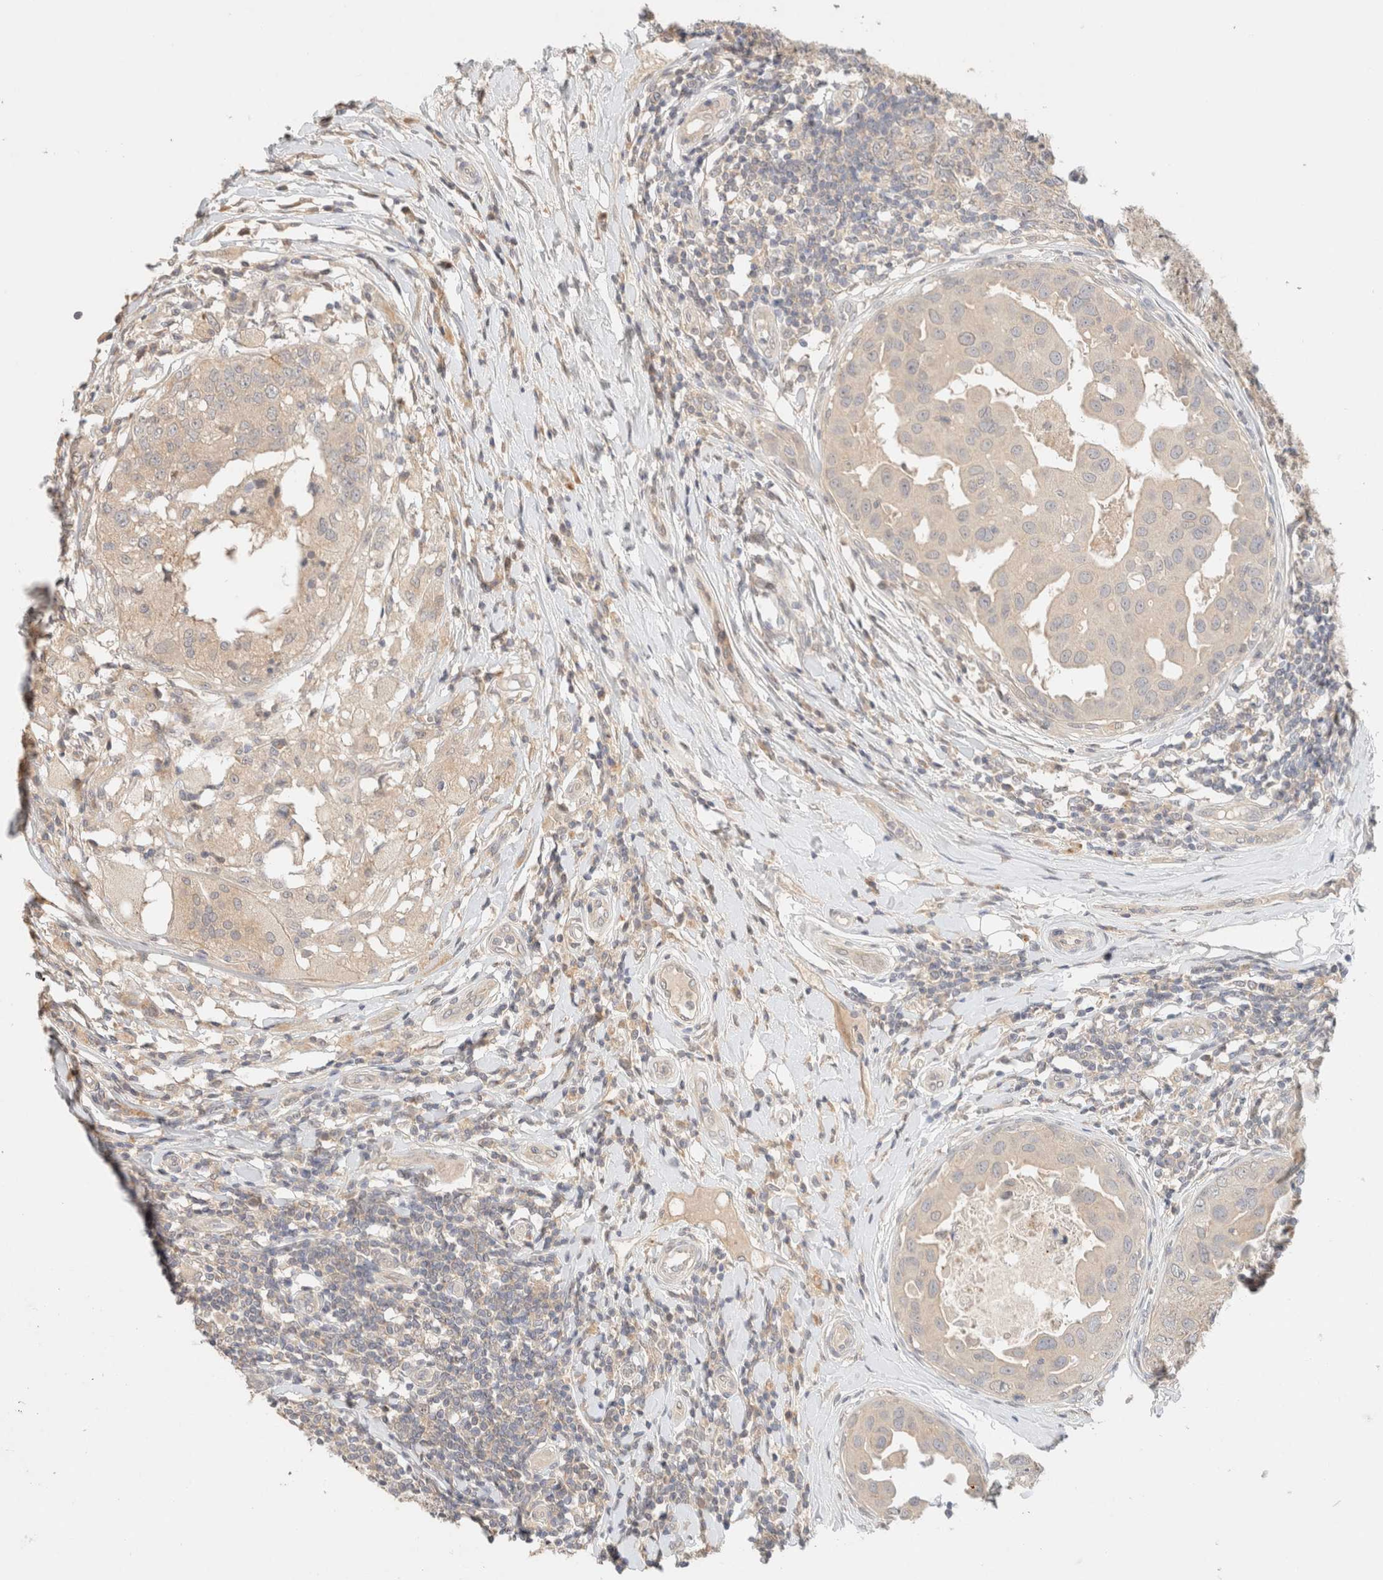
{"staining": {"intensity": "negative", "quantity": "none", "location": "none"}, "tissue": "breast cancer", "cell_type": "Tumor cells", "image_type": "cancer", "snomed": [{"axis": "morphology", "description": "Duct carcinoma"}, {"axis": "topography", "description": "Breast"}], "caption": "An immunohistochemistry photomicrograph of intraductal carcinoma (breast) is shown. There is no staining in tumor cells of intraductal carcinoma (breast). (DAB (3,3'-diaminobenzidine) immunohistochemistry, high magnification).", "gene": "SARM1", "patient": {"sex": "female", "age": 27}}